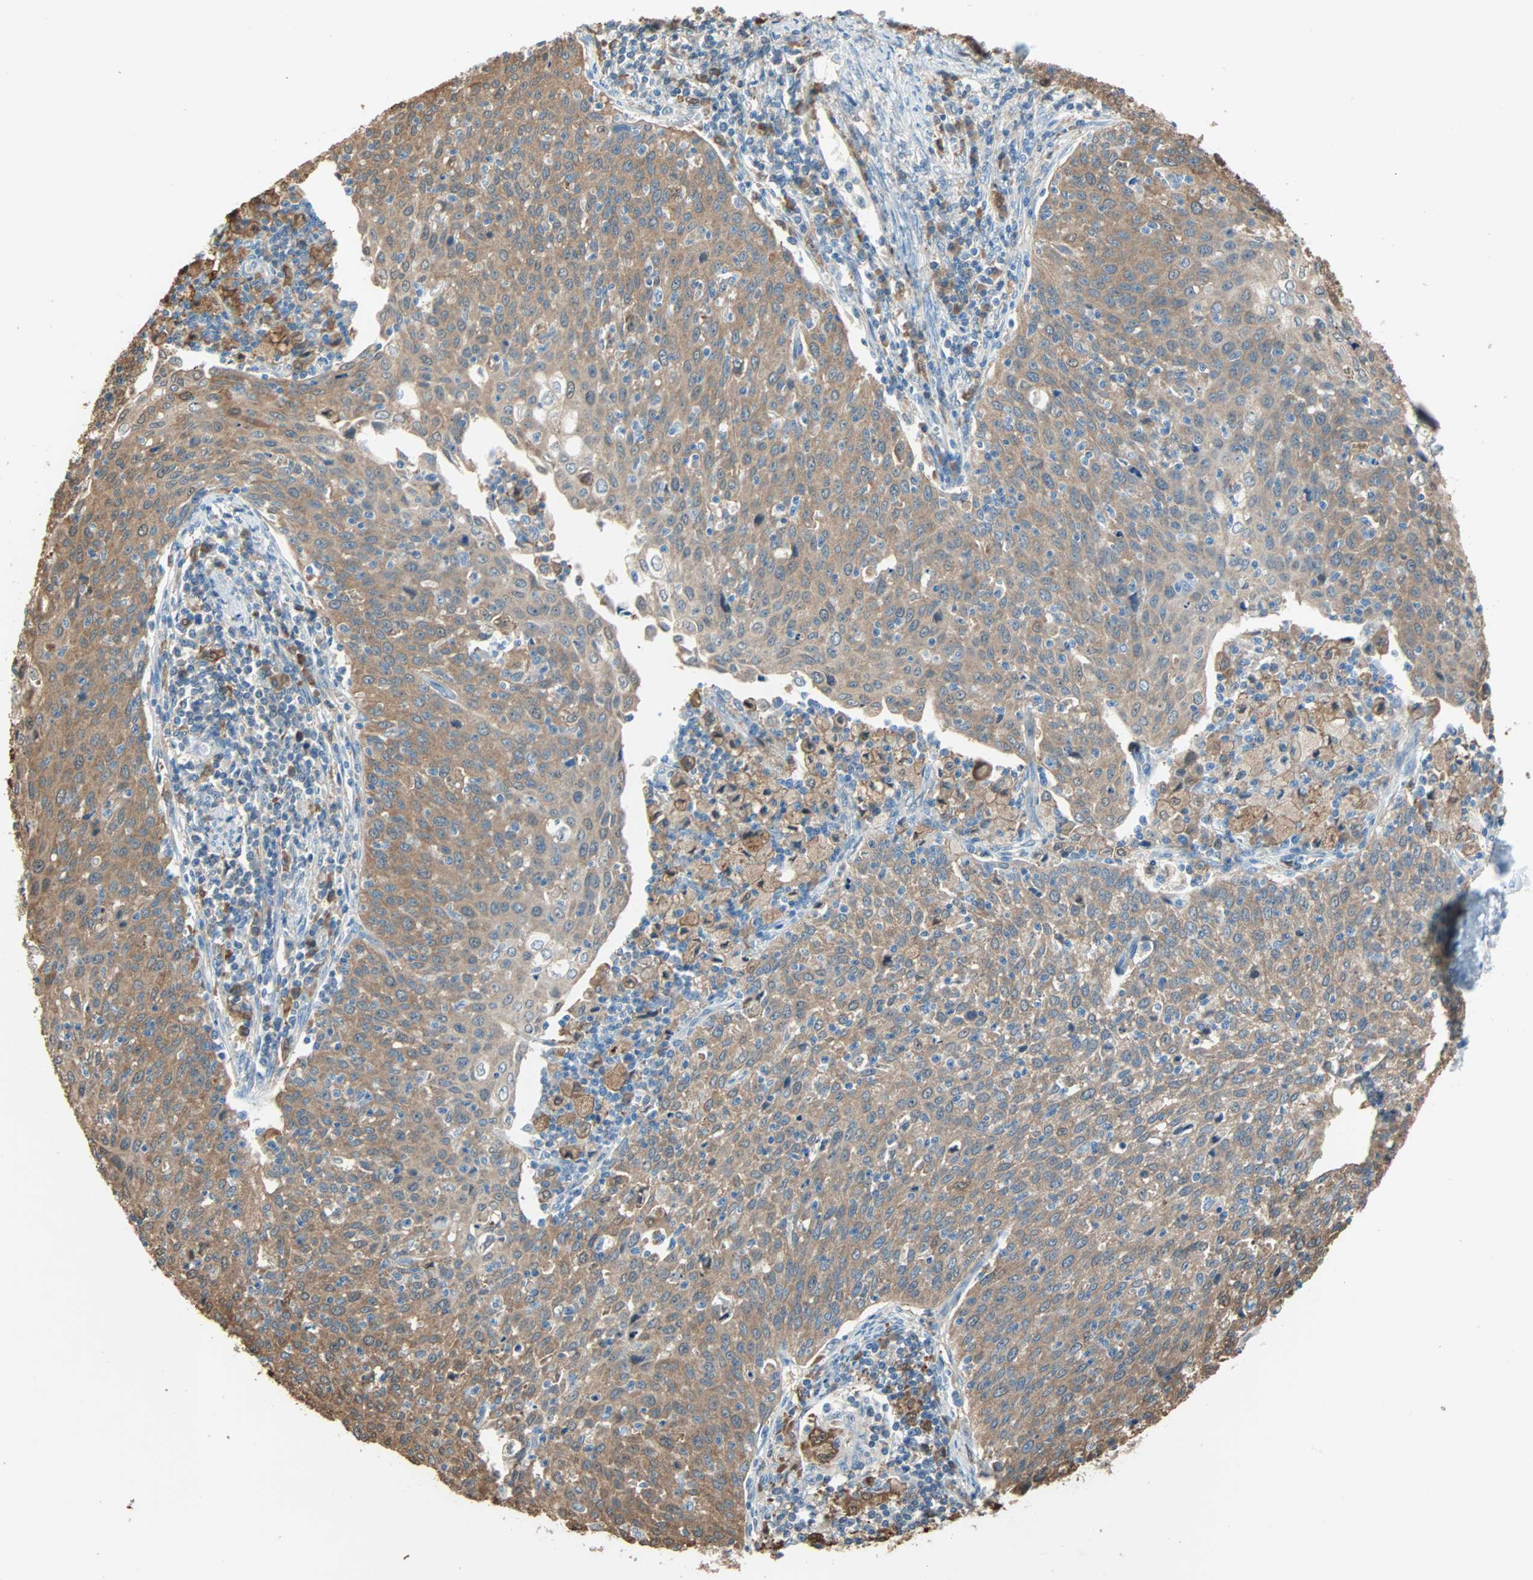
{"staining": {"intensity": "moderate", "quantity": ">75%", "location": "cytoplasmic/membranous"}, "tissue": "cervical cancer", "cell_type": "Tumor cells", "image_type": "cancer", "snomed": [{"axis": "morphology", "description": "Squamous cell carcinoma, NOS"}, {"axis": "topography", "description": "Cervix"}], "caption": "Protein expression analysis of human cervical squamous cell carcinoma reveals moderate cytoplasmic/membranous positivity in about >75% of tumor cells.", "gene": "PRDX1", "patient": {"sex": "female", "age": 38}}